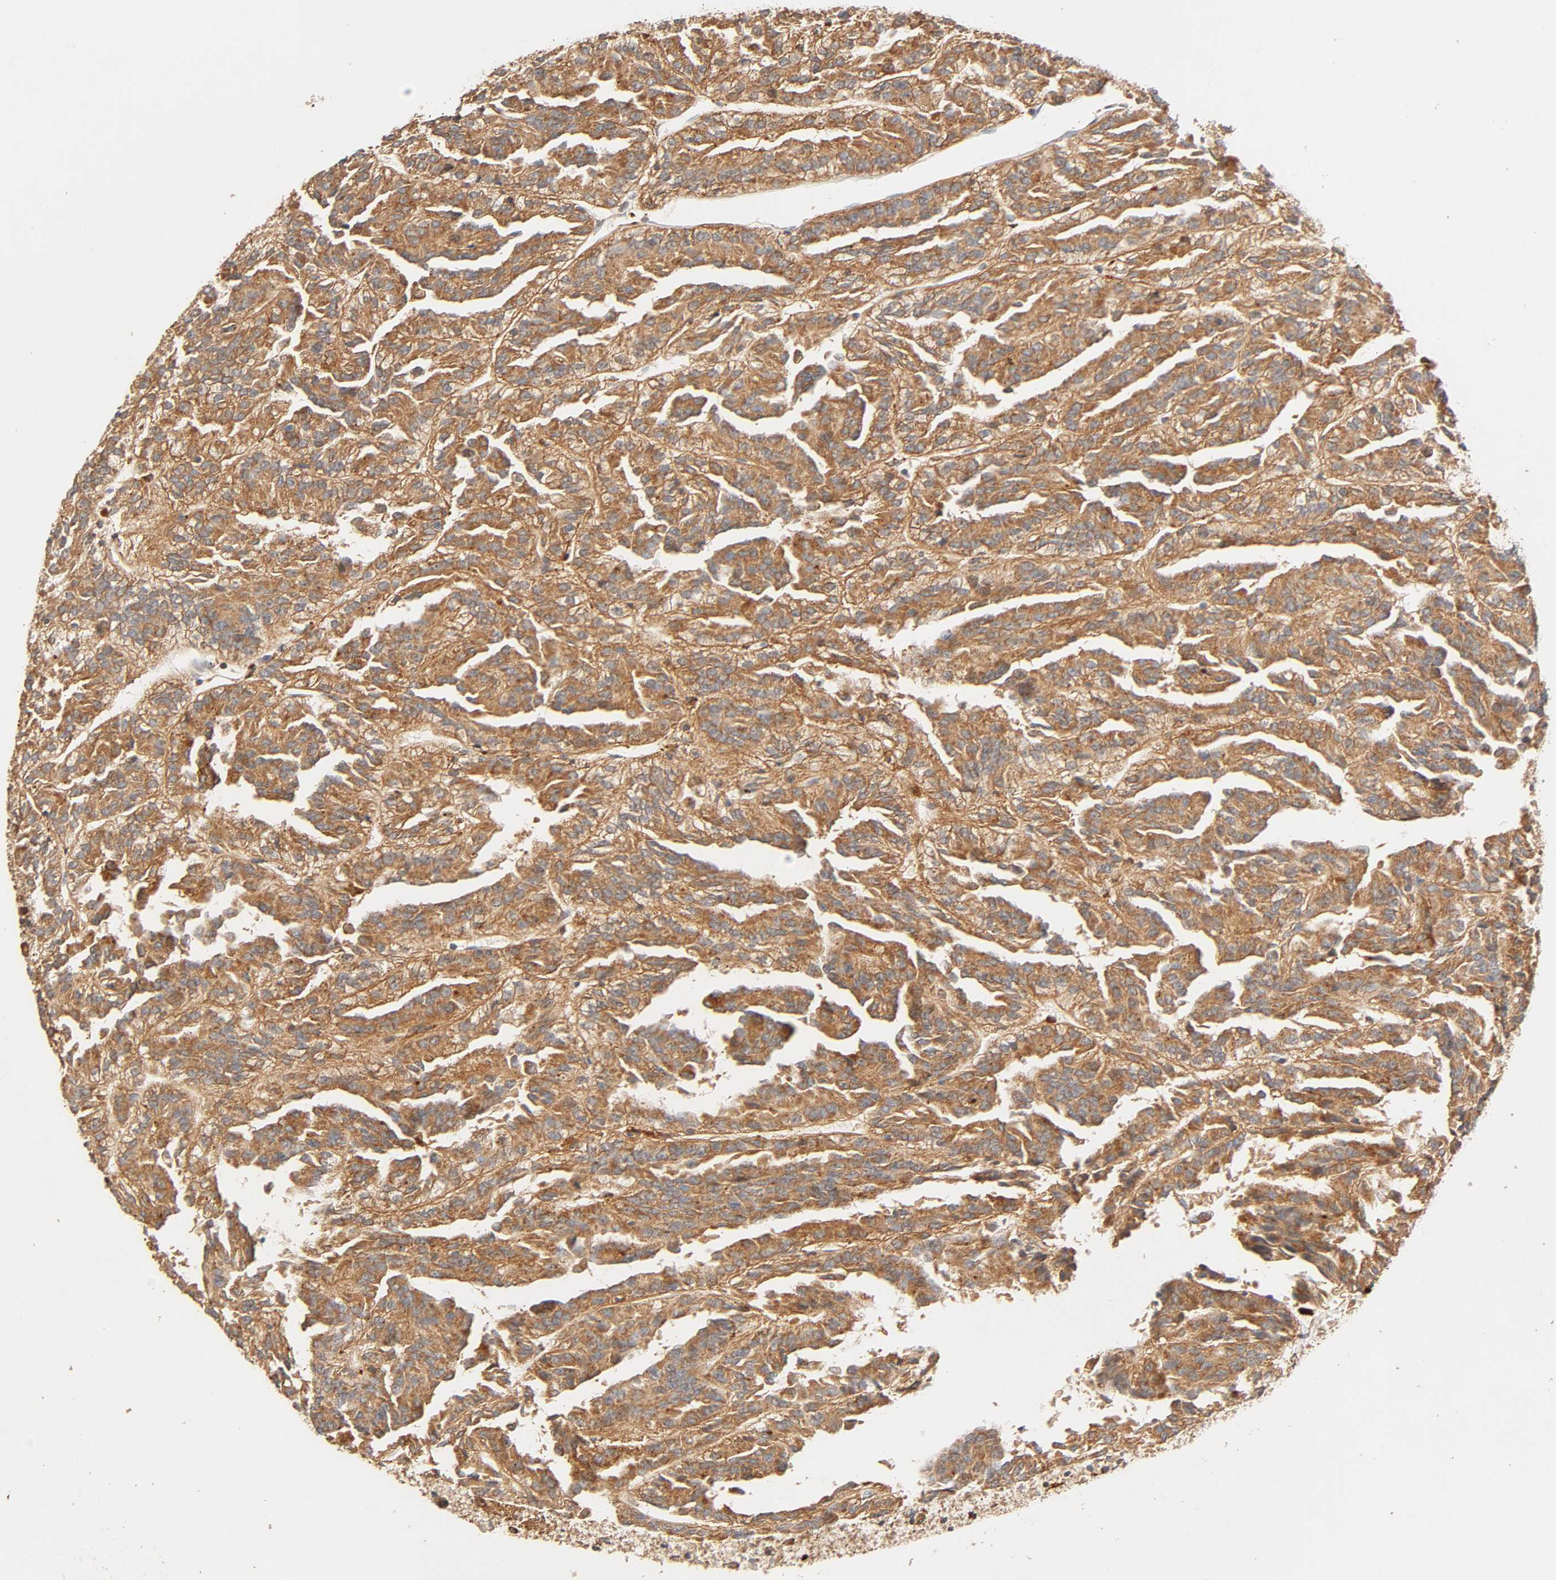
{"staining": {"intensity": "strong", "quantity": ">75%", "location": "cytoplasmic/membranous"}, "tissue": "renal cancer", "cell_type": "Tumor cells", "image_type": "cancer", "snomed": [{"axis": "morphology", "description": "Adenocarcinoma, NOS"}, {"axis": "topography", "description": "Kidney"}], "caption": "Immunohistochemical staining of human adenocarcinoma (renal) displays strong cytoplasmic/membranous protein positivity in about >75% of tumor cells. The protein of interest is shown in brown color, while the nuclei are stained blue.", "gene": "MAPK6", "patient": {"sex": "male", "age": 46}}